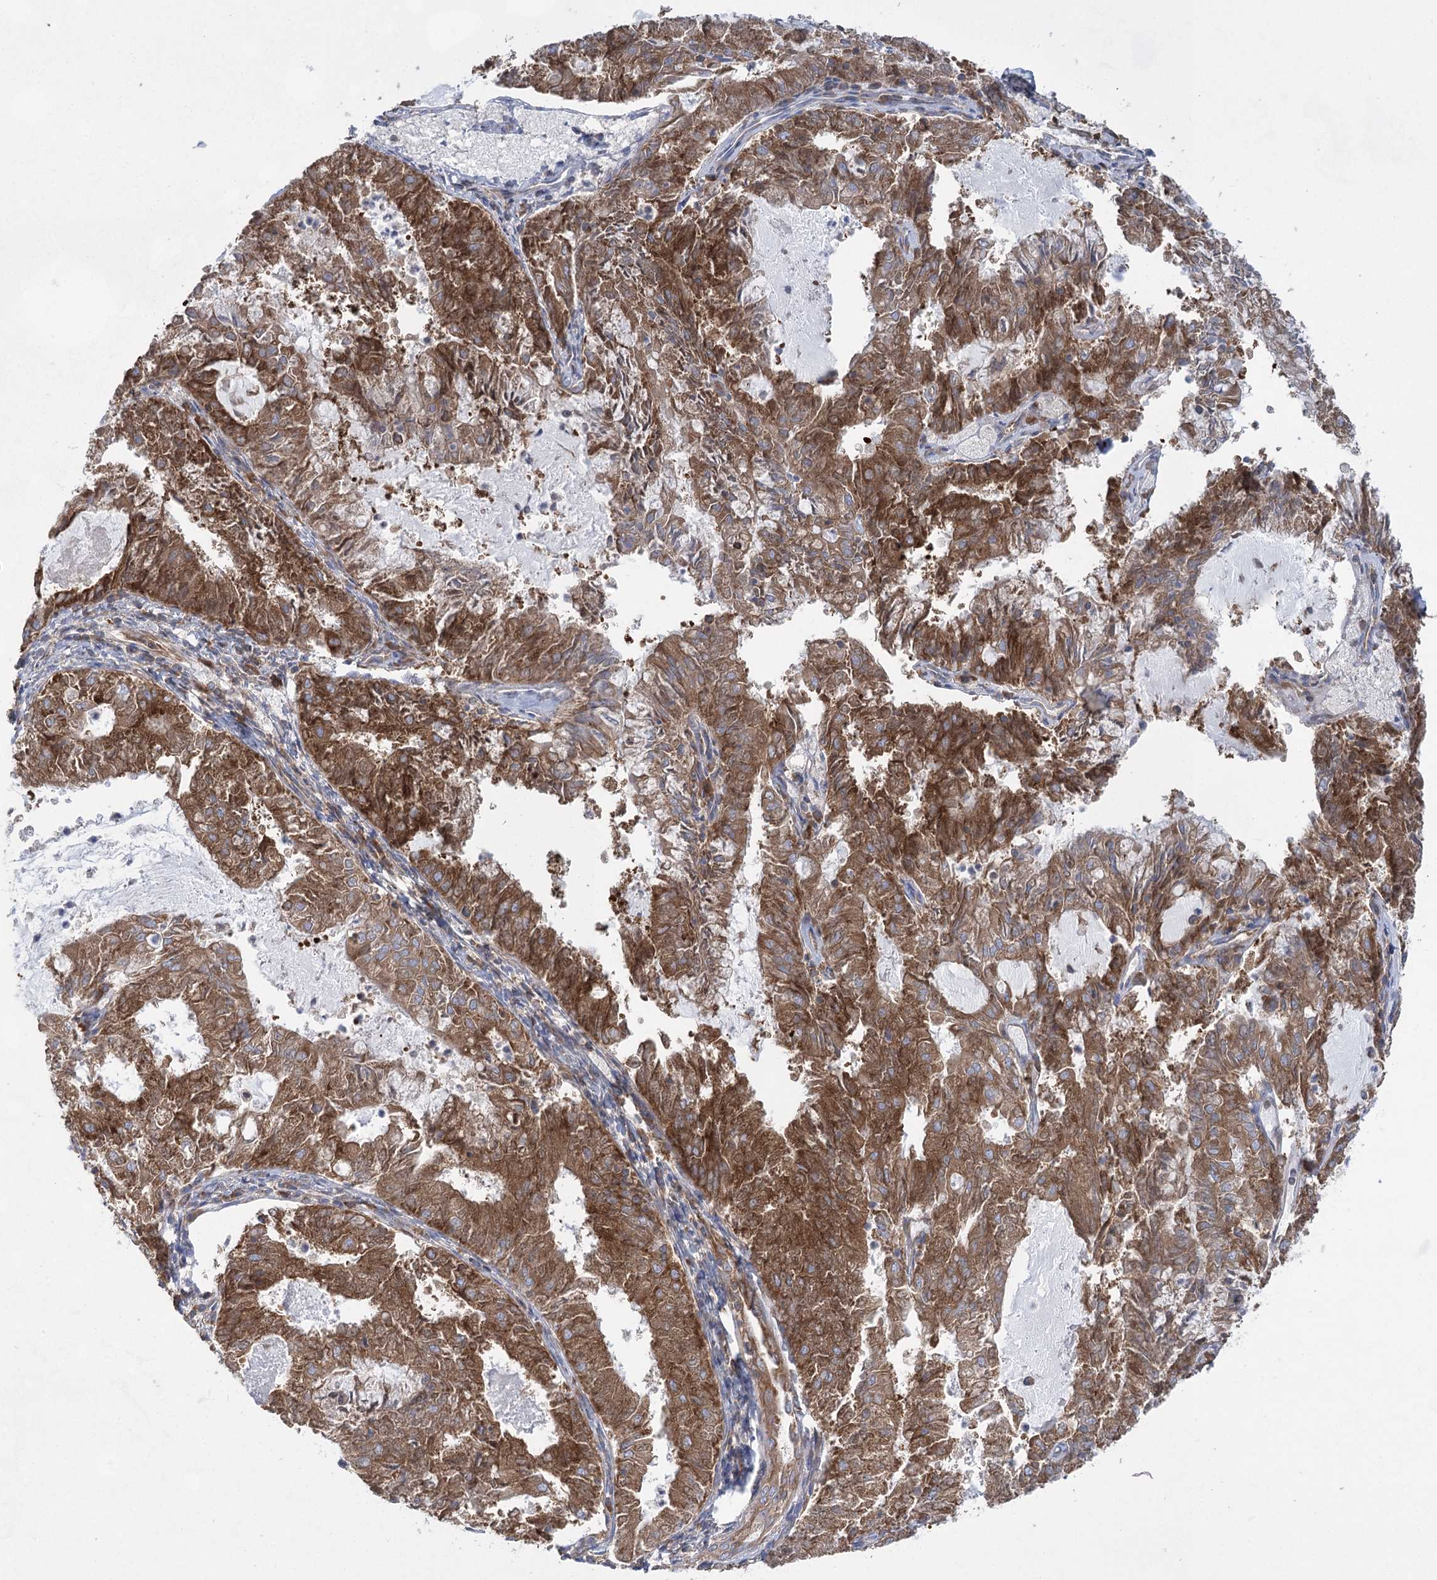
{"staining": {"intensity": "strong", "quantity": ">75%", "location": "cytoplasmic/membranous"}, "tissue": "endometrial cancer", "cell_type": "Tumor cells", "image_type": "cancer", "snomed": [{"axis": "morphology", "description": "Adenocarcinoma, NOS"}, {"axis": "topography", "description": "Endometrium"}], "caption": "Immunohistochemical staining of endometrial cancer (adenocarcinoma) displays high levels of strong cytoplasmic/membranous positivity in about >75% of tumor cells.", "gene": "EIF3A", "patient": {"sex": "female", "age": 57}}